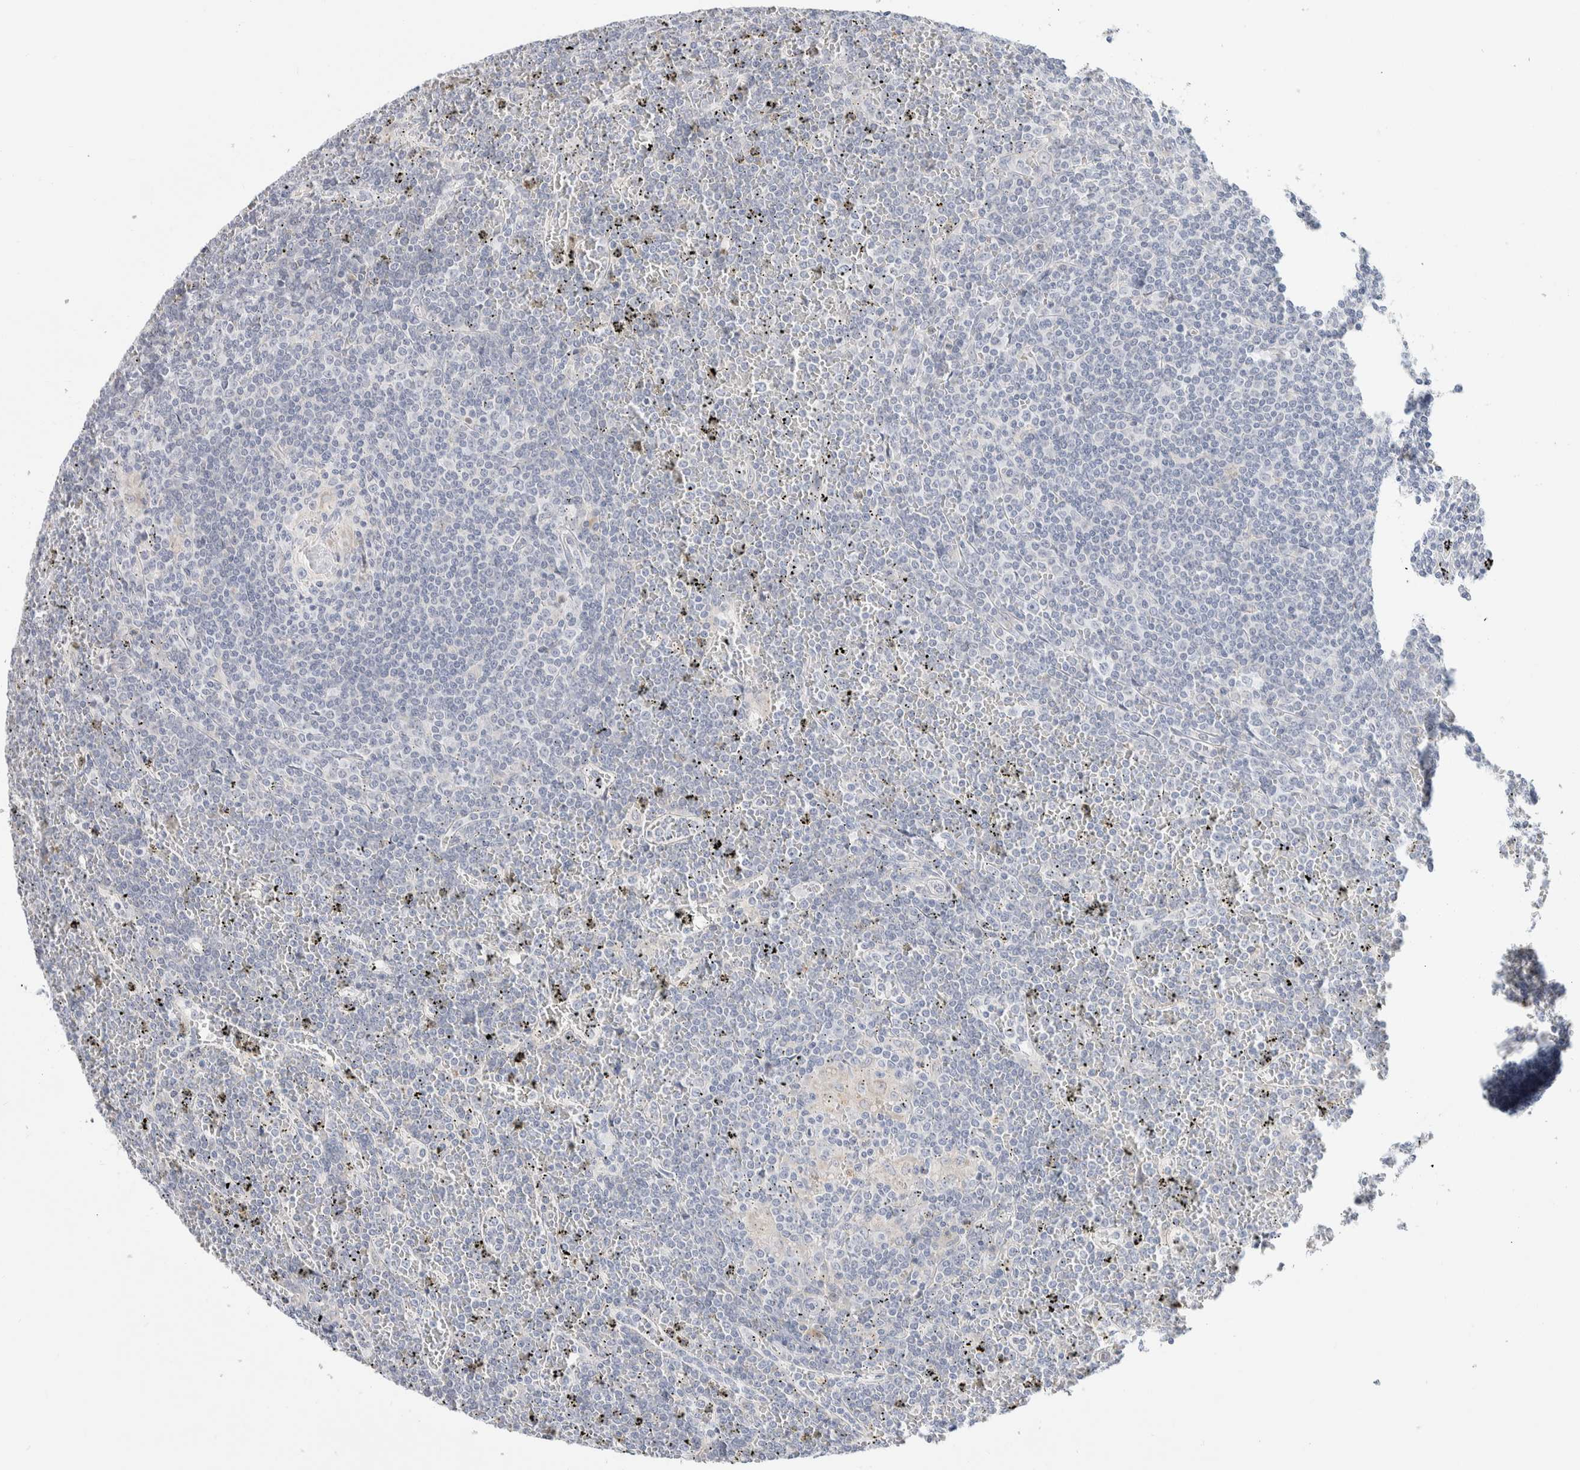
{"staining": {"intensity": "negative", "quantity": "none", "location": "none"}, "tissue": "lymphoma", "cell_type": "Tumor cells", "image_type": "cancer", "snomed": [{"axis": "morphology", "description": "Malignant lymphoma, non-Hodgkin's type, Low grade"}, {"axis": "topography", "description": "Spleen"}], "caption": "Immunohistochemistry image of human malignant lymphoma, non-Hodgkin's type (low-grade) stained for a protein (brown), which shows no expression in tumor cells.", "gene": "RUSF1", "patient": {"sex": "female", "age": 19}}